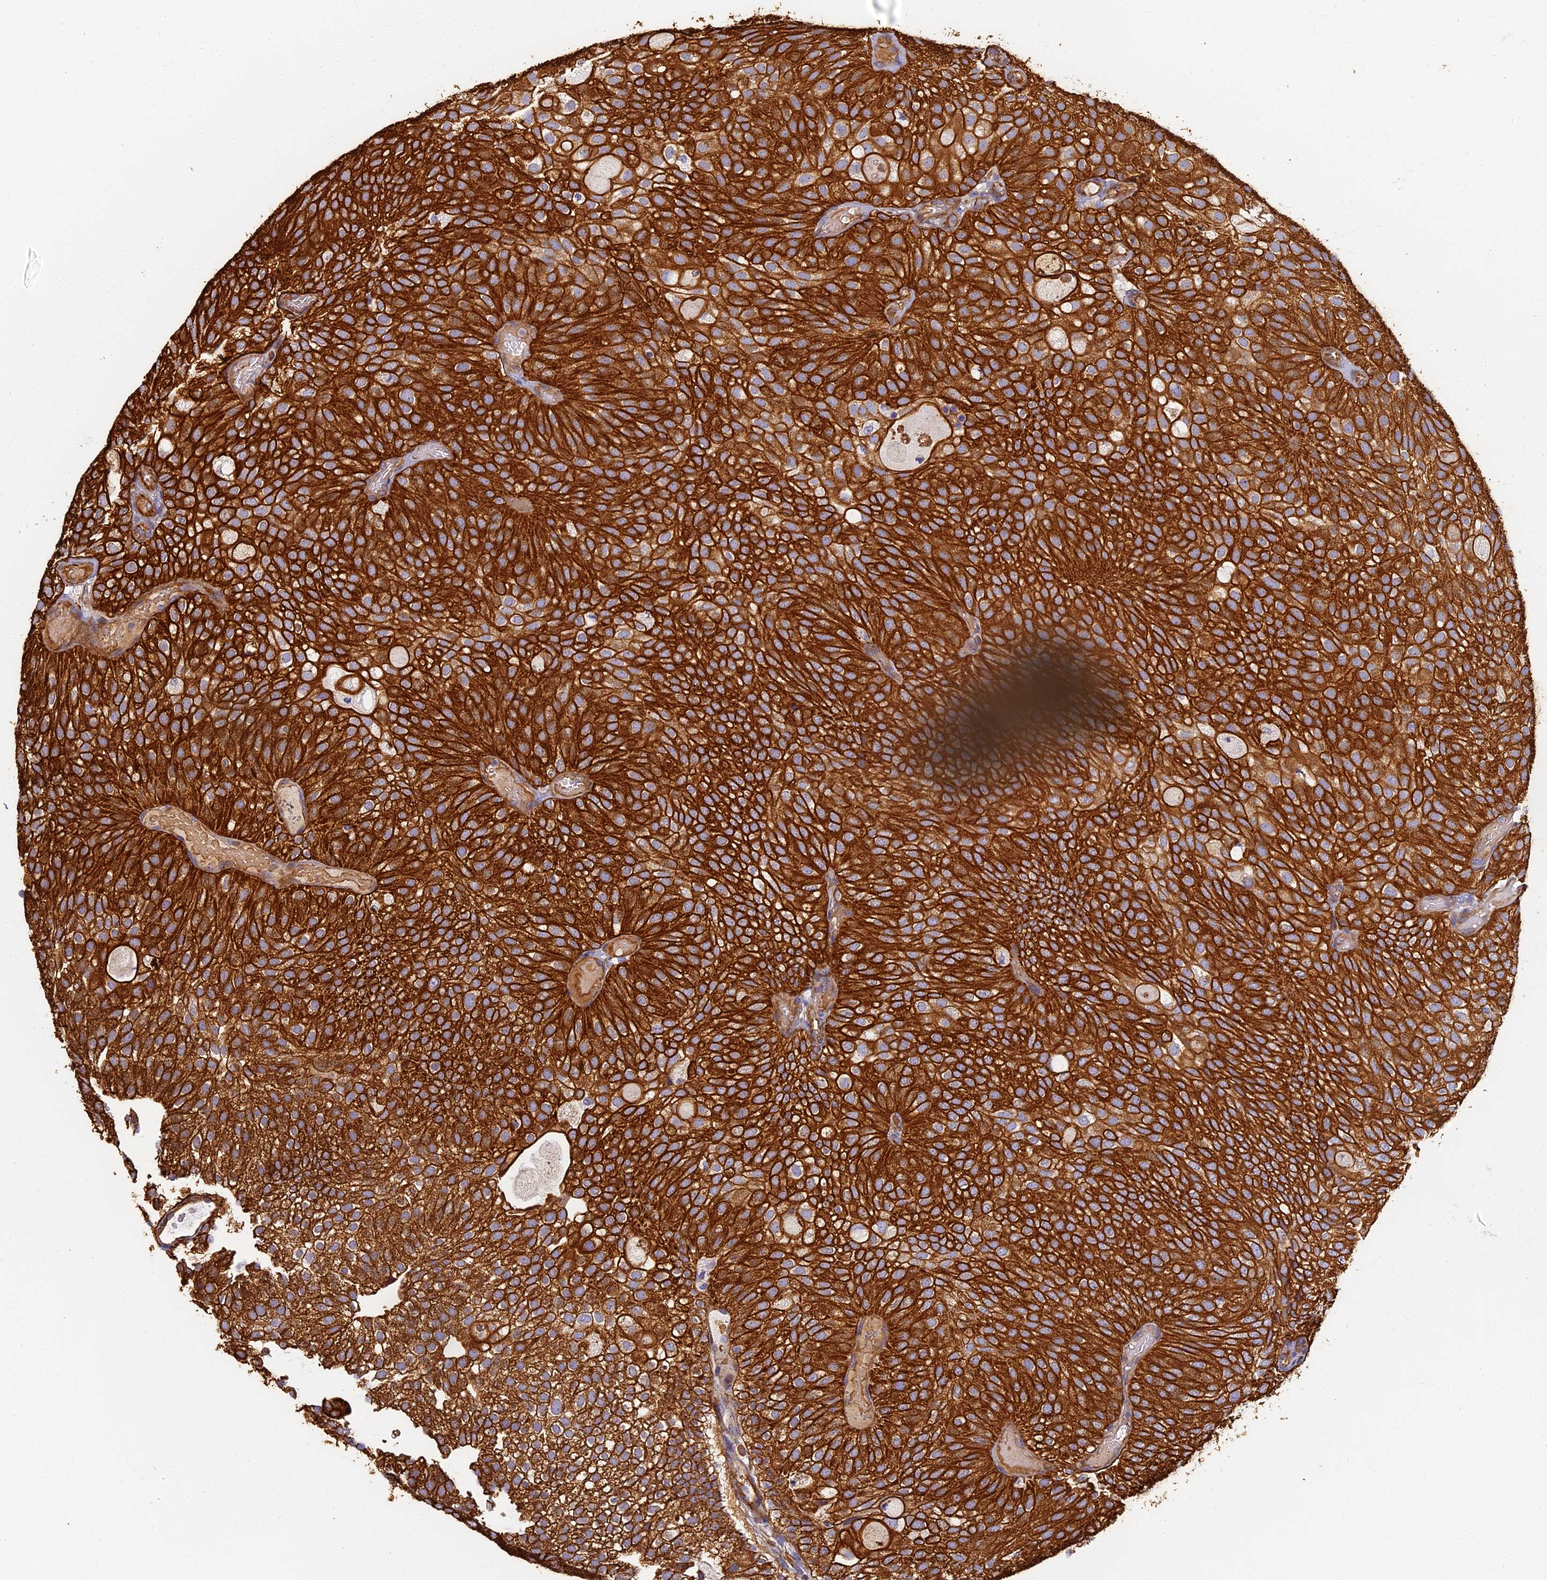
{"staining": {"intensity": "strong", "quantity": ">75%", "location": "cytoplasmic/membranous"}, "tissue": "urothelial cancer", "cell_type": "Tumor cells", "image_type": "cancer", "snomed": [{"axis": "morphology", "description": "Urothelial carcinoma, Low grade"}, {"axis": "topography", "description": "Urinary bladder"}], "caption": "DAB (3,3'-diaminobenzidine) immunohistochemical staining of human low-grade urothelial carcinoma demonstrates strong cytoplasmic/membranous protein positivity in about >75% of tumor cells.", "gene": "LRRC57", "patient": {"sex": "male", "age": 78}}